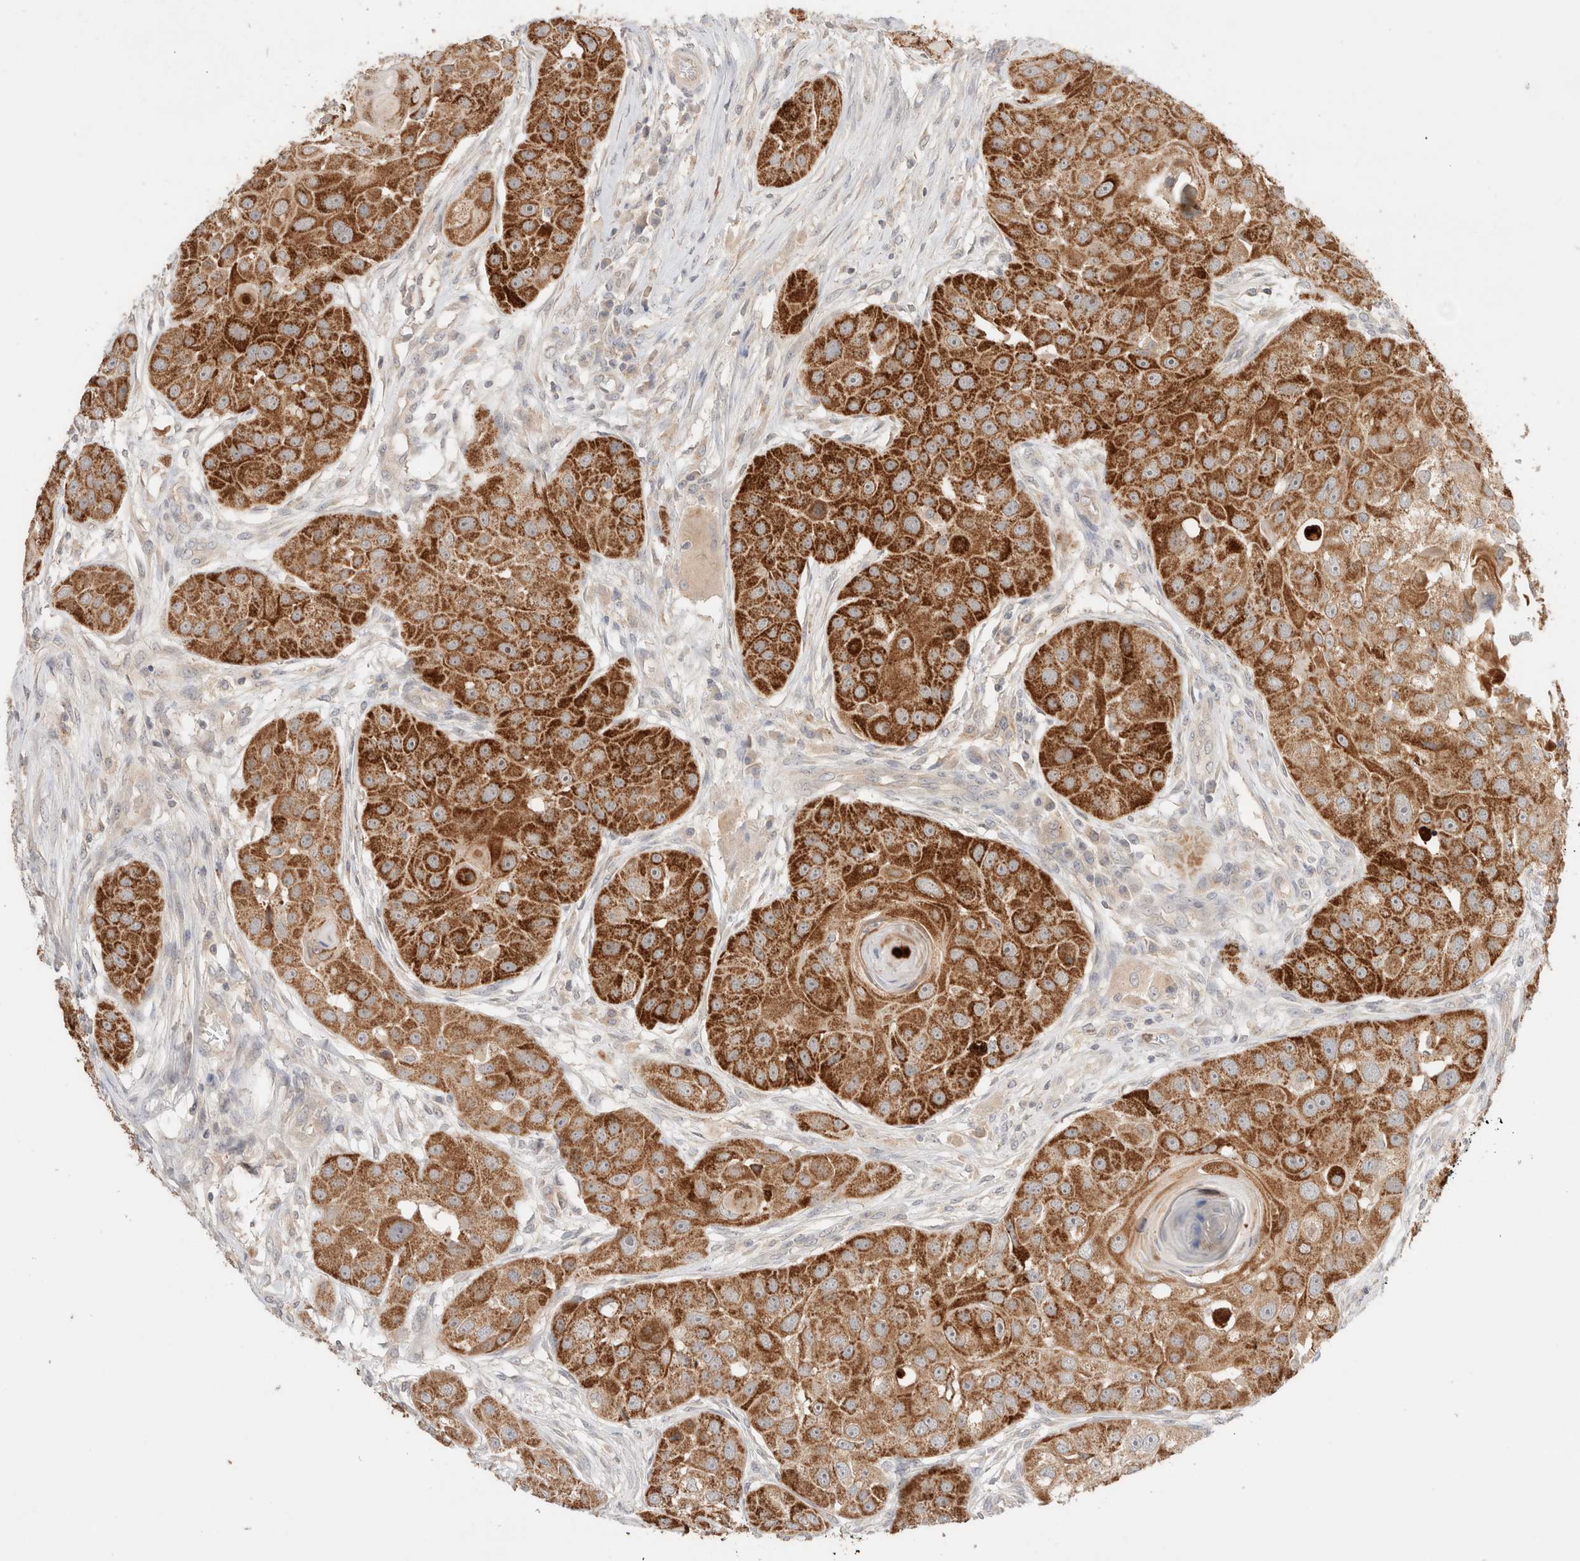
{"staining": {"intensity": "strong", "quantity": ">75%", "location": "cytoplasmic/membranous"}, "tissue": "head and neck cancer", "cell_type": "Tumor cells", "image_type": "cancer", "snomed": [{"axis": "morphology", "description": "Normal tissue, NOS"}, {"axis": "morphology", "description": "Squamous cell carcinoma, NOS"}, {"axis": "topography", "description": "Skeletal muscle"}, {"axis": "topography", "description": "Head-Neck"}], "caption": "This histopathology image shows immunohistochemistry (IHC) staining of head and neck squamous cell carcinoma, with high strong cytoplasmic/membranous staining in approximately >75% of tumor cells.", "gene": "TRIM41", "patient": {"sex": "male", "age": 51}}